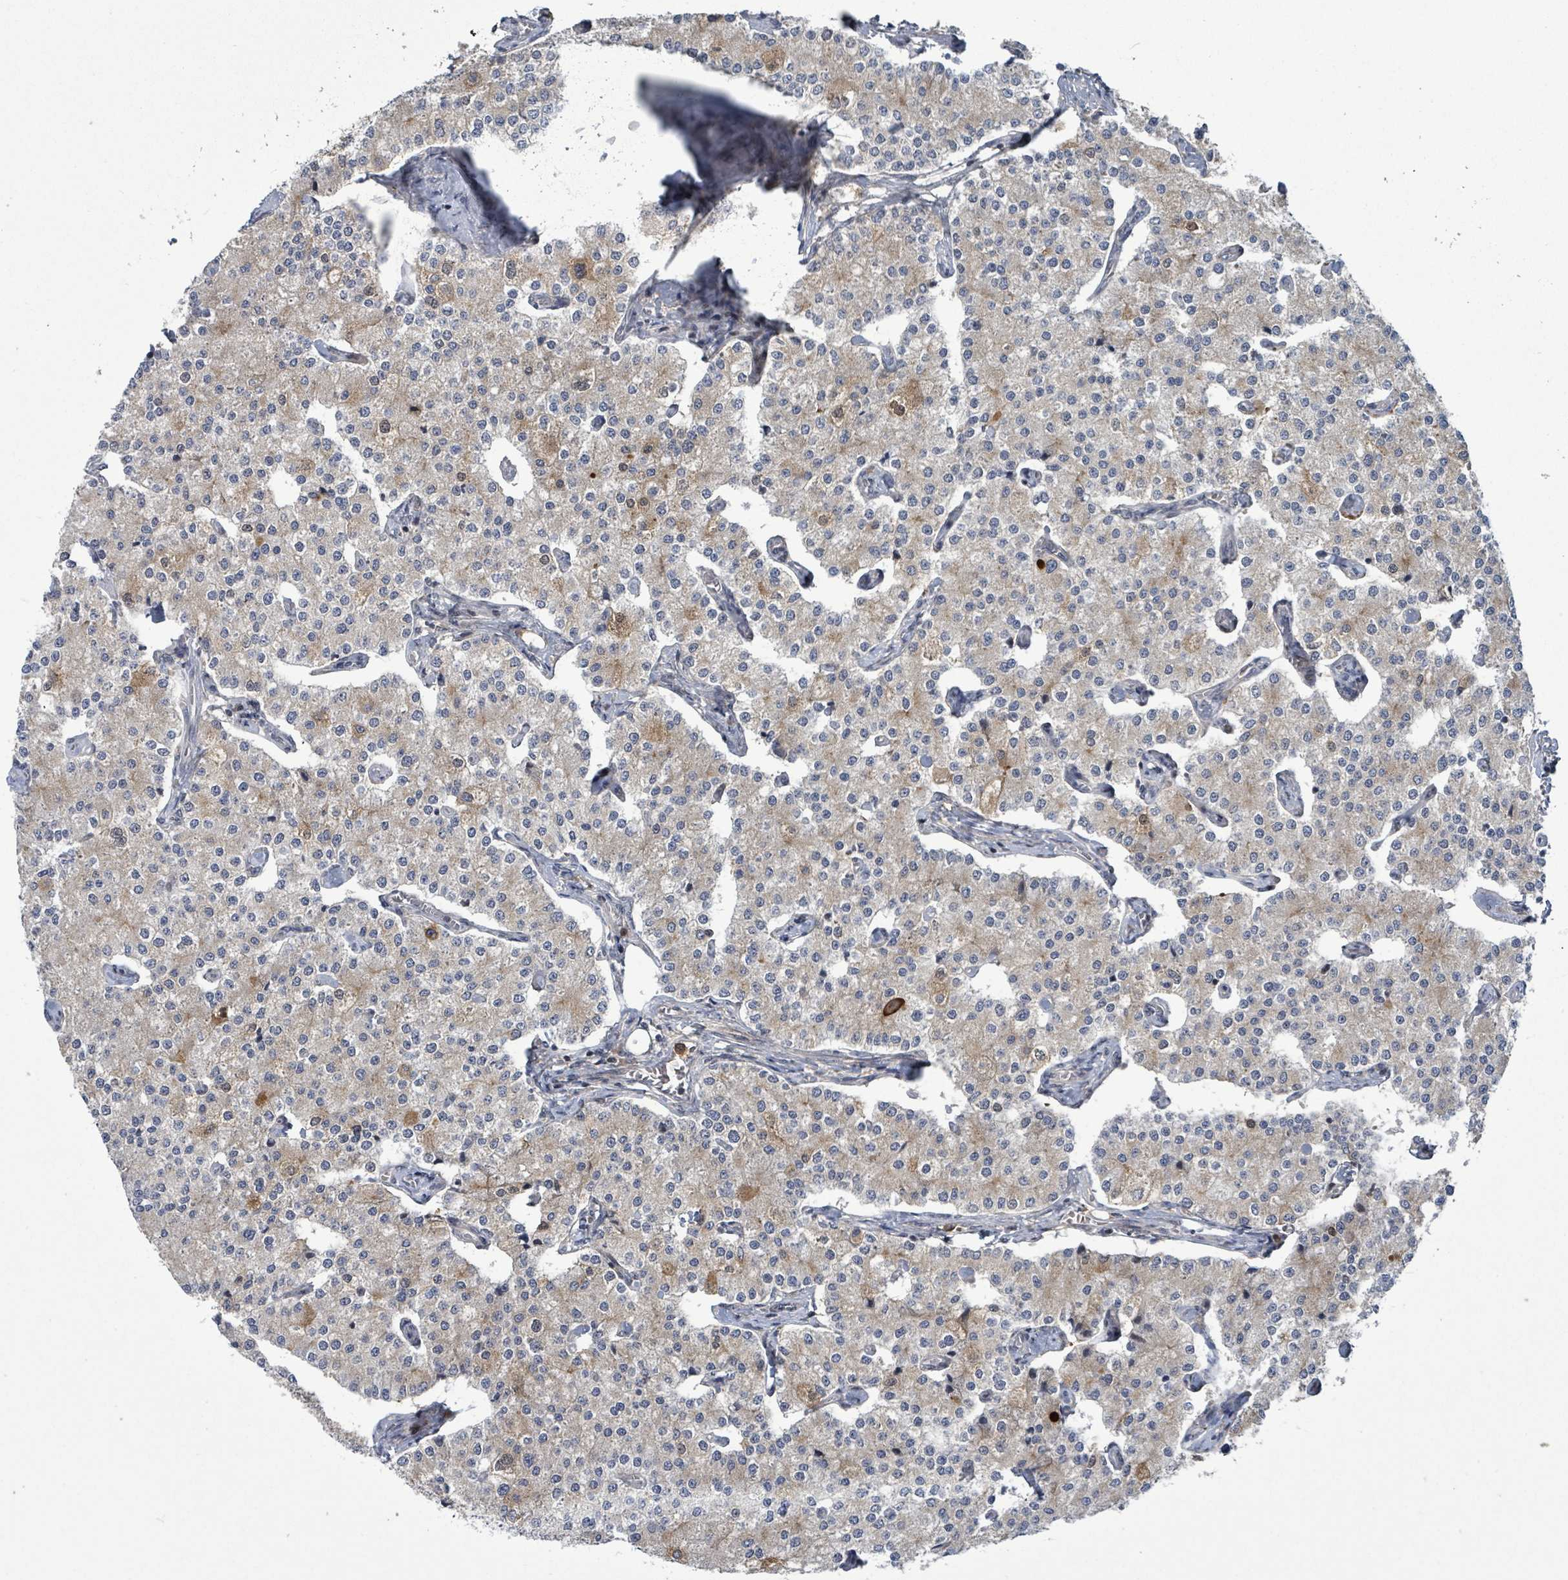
{"staining": {"intensity": "weak", "quantity": "<25%", "location": "cytoplasmic/membranous"}, "tissue": "carcinoid", "cell_type": "Tumor cells", "image_type": "cancer", "snomed": [{"axis": "morphology", "description": "Carcinoid, malignant, NOS"}, {"axis": "topography", "description": "Colon"}], "caption": "Malignant carcinoid was stained to show a protein in brown. There is no significant expression in tumor cells. (DAB (3,3'-diaminobenzidine) immunohistochemistry (IHC) with hematoxylin counter stain).", "gene": "FBXO6", "patient": {"sex": "female", "age": 52}}